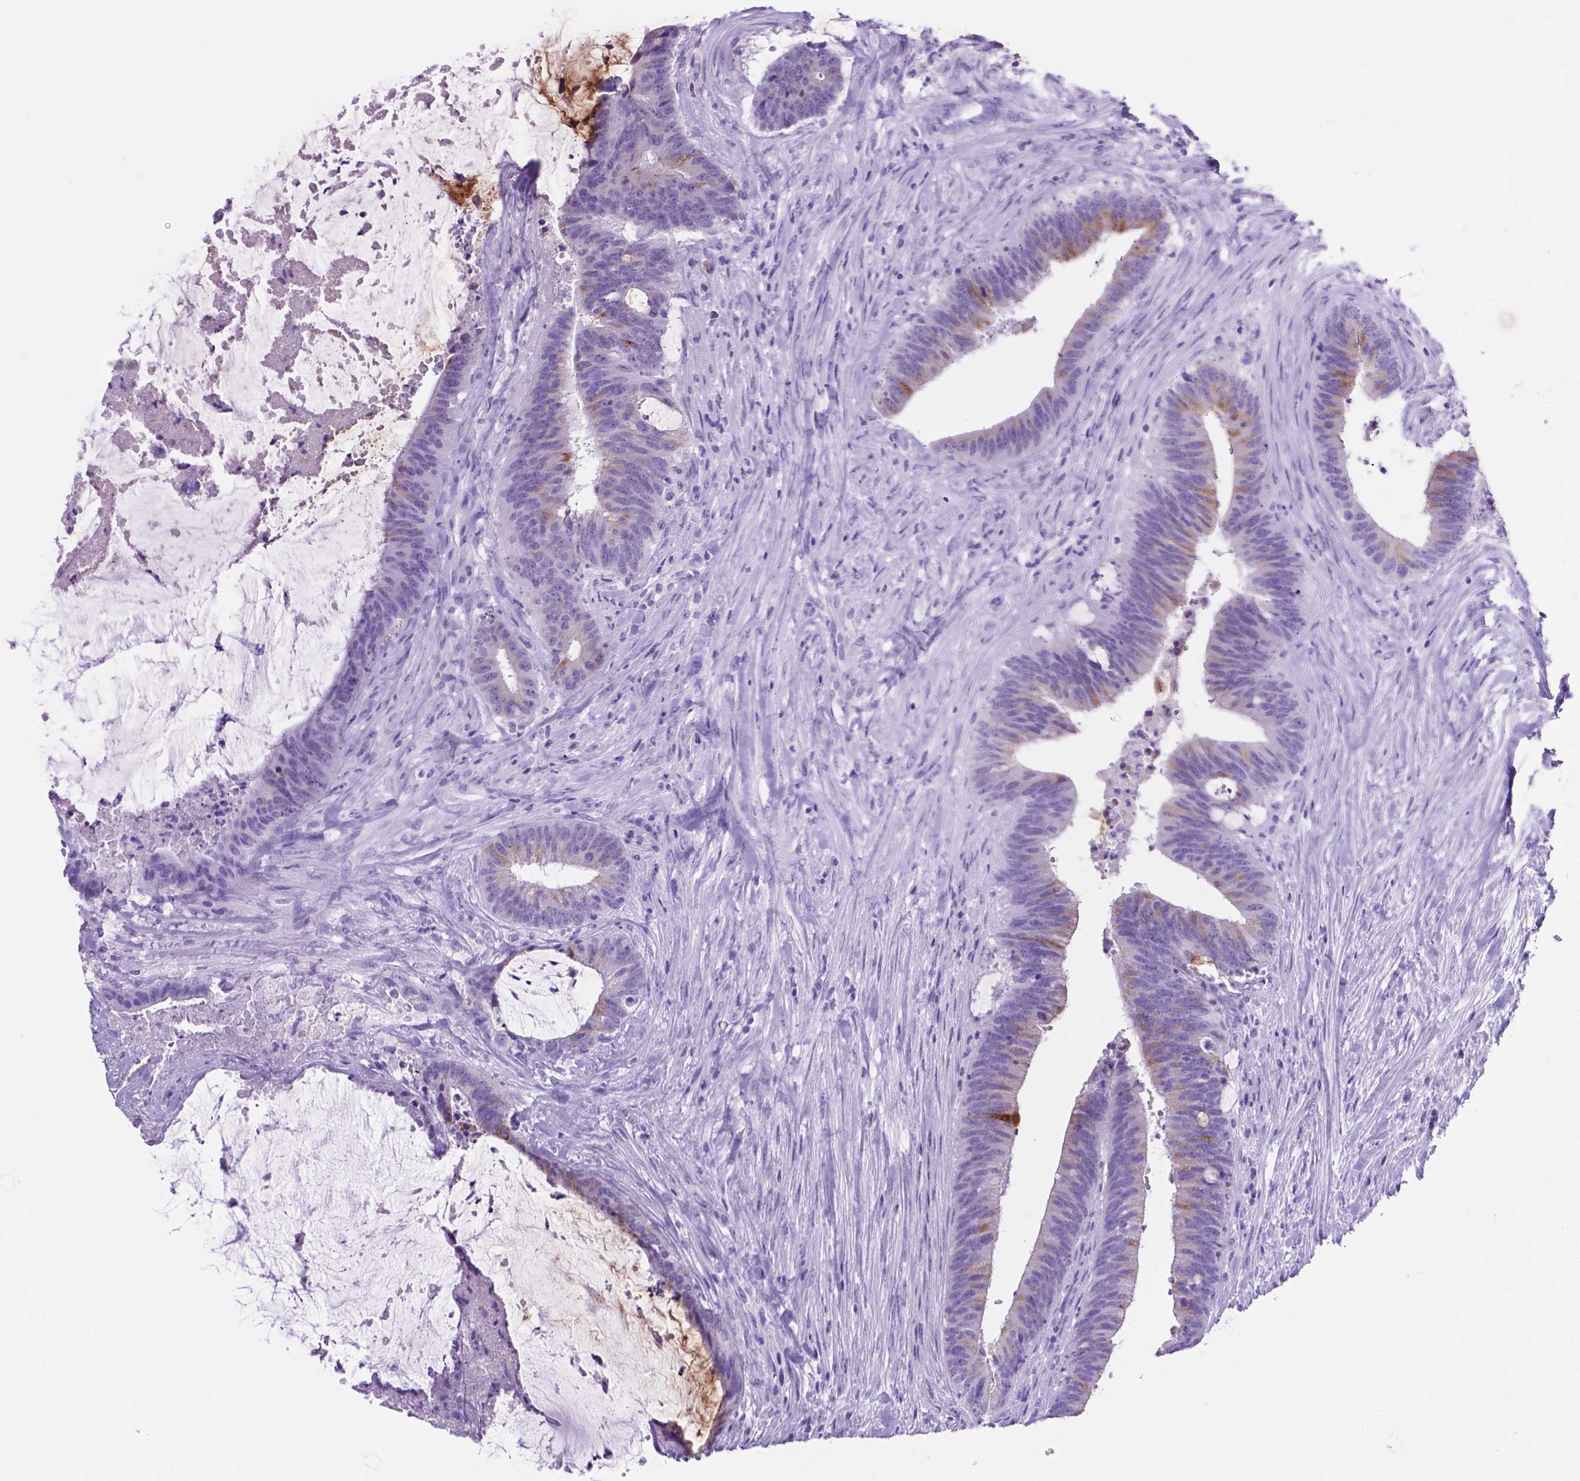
{"staining": {"intensity": "negative", "quantity": "none", "location": "none"}, "tissue": "colorectal cancer", "cell_type": "Tumor cells", "image_type": "cancer", "snomed": [{"axis": "morphology", "description": "Adenocarcinoma, NOS"}, {"axis": "topography", "description": "Colon"}], "caption": "A photomicrograph of colorectal adenocarcinoma stained for a protein reveals no brown staining in tumor cells.", "gene": "C17orf107", "patient": {"sex": "female", "age": 43}}